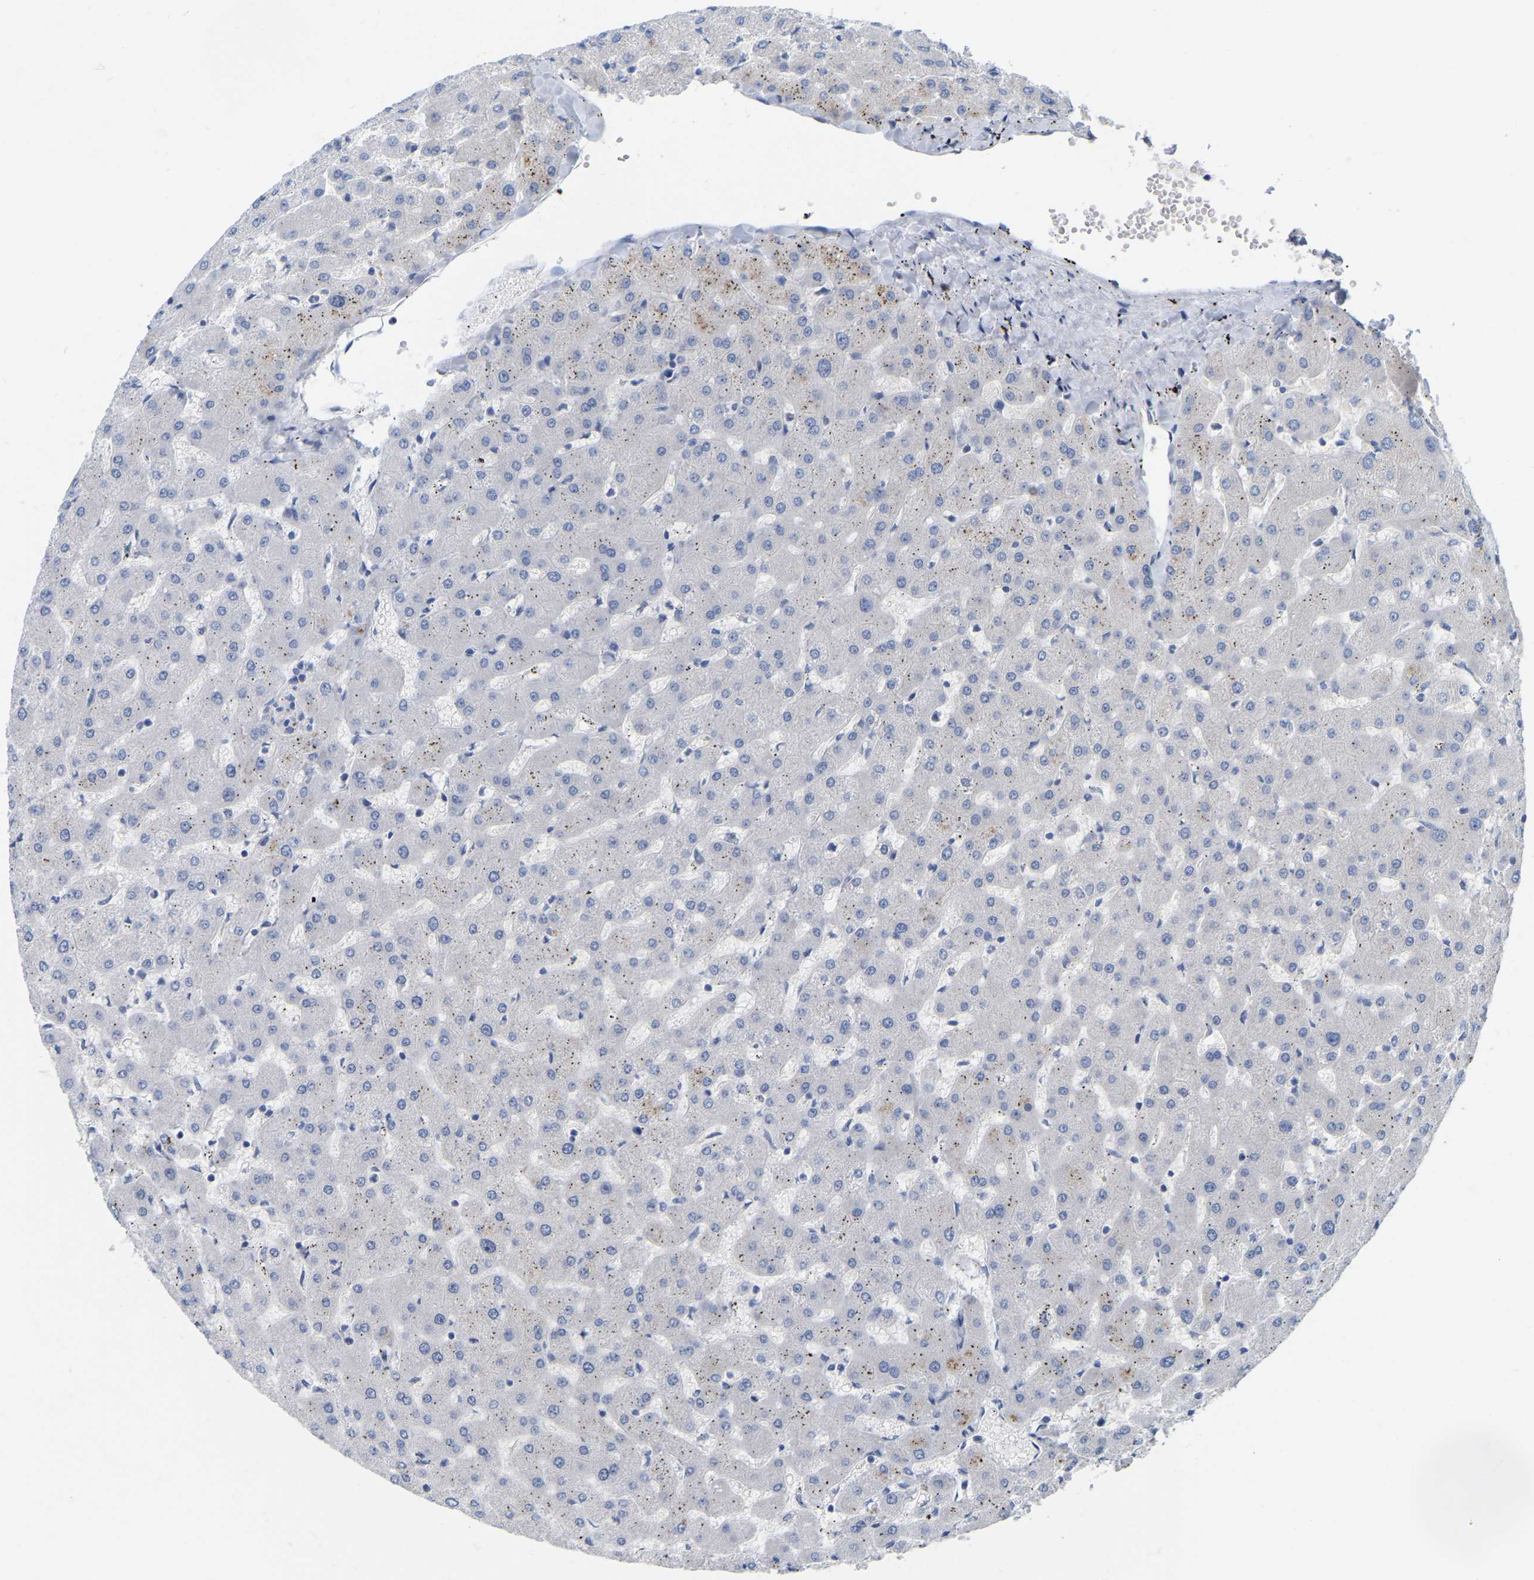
{"staining": {"intensity": "negative", "quantity": "none", "location": "none"}, "tissue": "liver", "cell_type": "Cholangiocytes", "image_type": "normal", "snomed": [{"axis": "morphology", "description": "Normal tissue, NOS"}, {"axis": "topography", "description": "Liver"}], "caption": "This is an IHC histopathology image of unremarkable liver. There is no staining in cholangiocytes.", "gene": "WIPI2", "patient": {"sex": "female", "age": 63}}